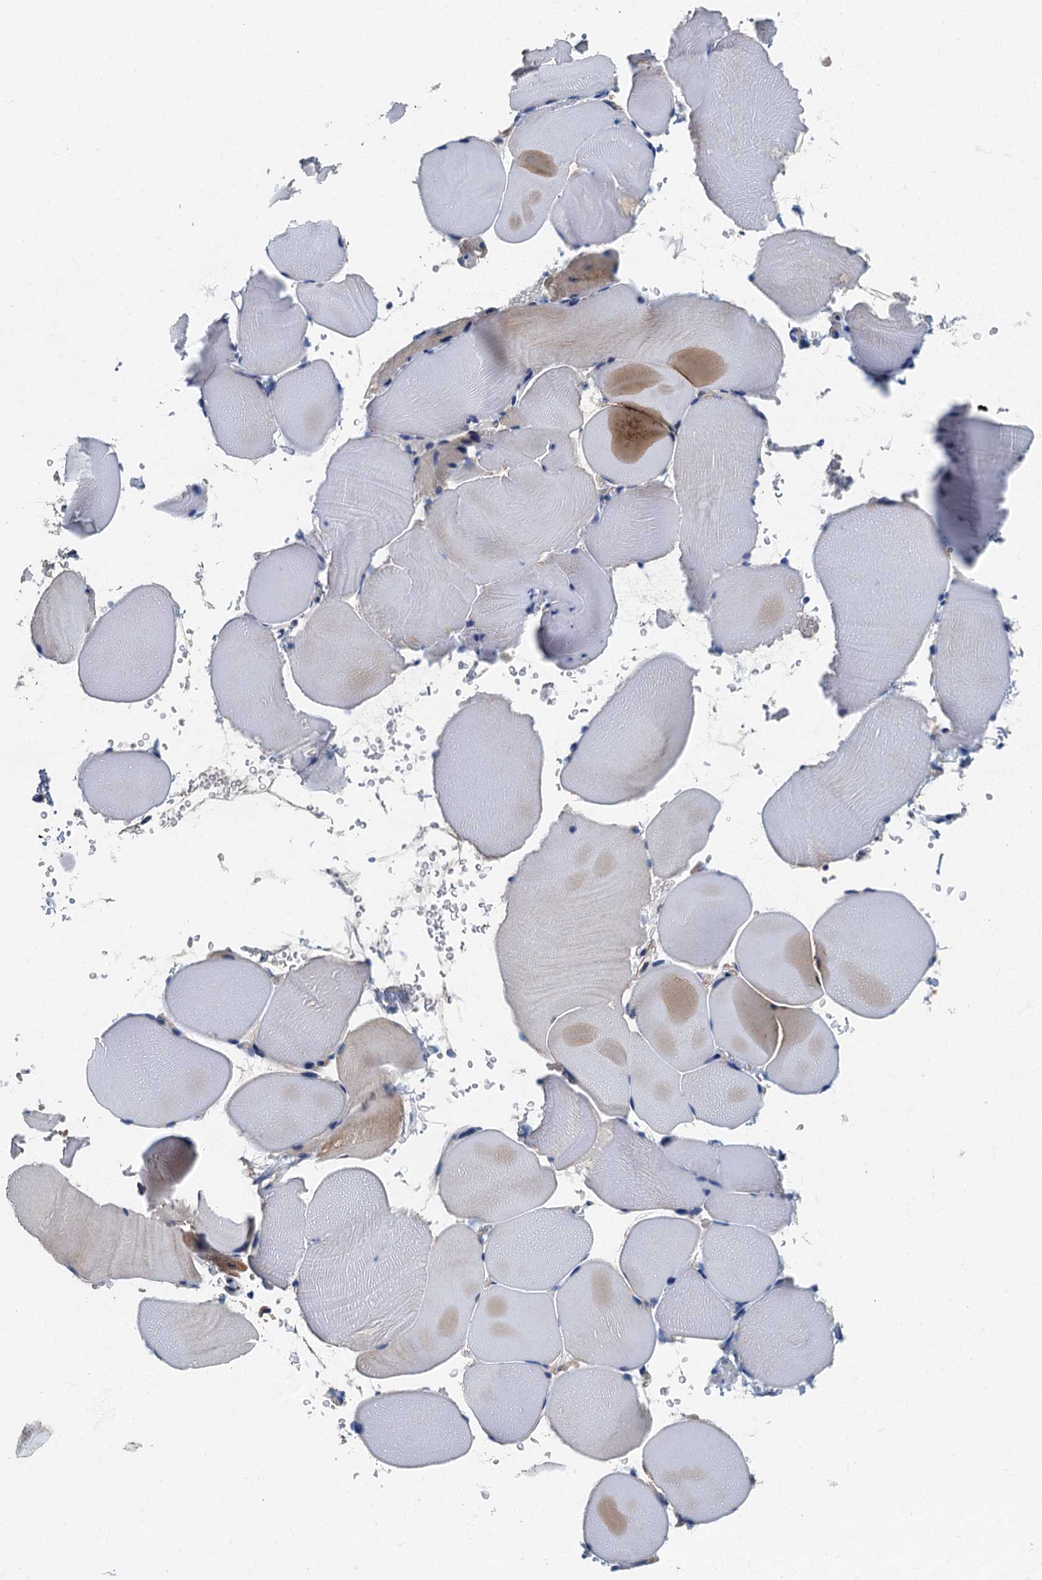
{"staining": {"intensity": "negative", "quantity": "none", "location": "none"}, "tissue": "skeletal muscle", "cell_type": "Myocytes", "image_type": "normal", "snomed": [{"axis": "morphology", "description": "Normal tissue, NOS"}, {"axis": "topography", "description": "Skeletal muscle"}, {"axis": "topography", "description": "Parathyroid gland"}], "caption": "Photomicrograph shows no significant protein positivity in myocytes of benign skeletal muscle.", "gene": "DDX49", "patient": {"sex": "female", "age": 37}}